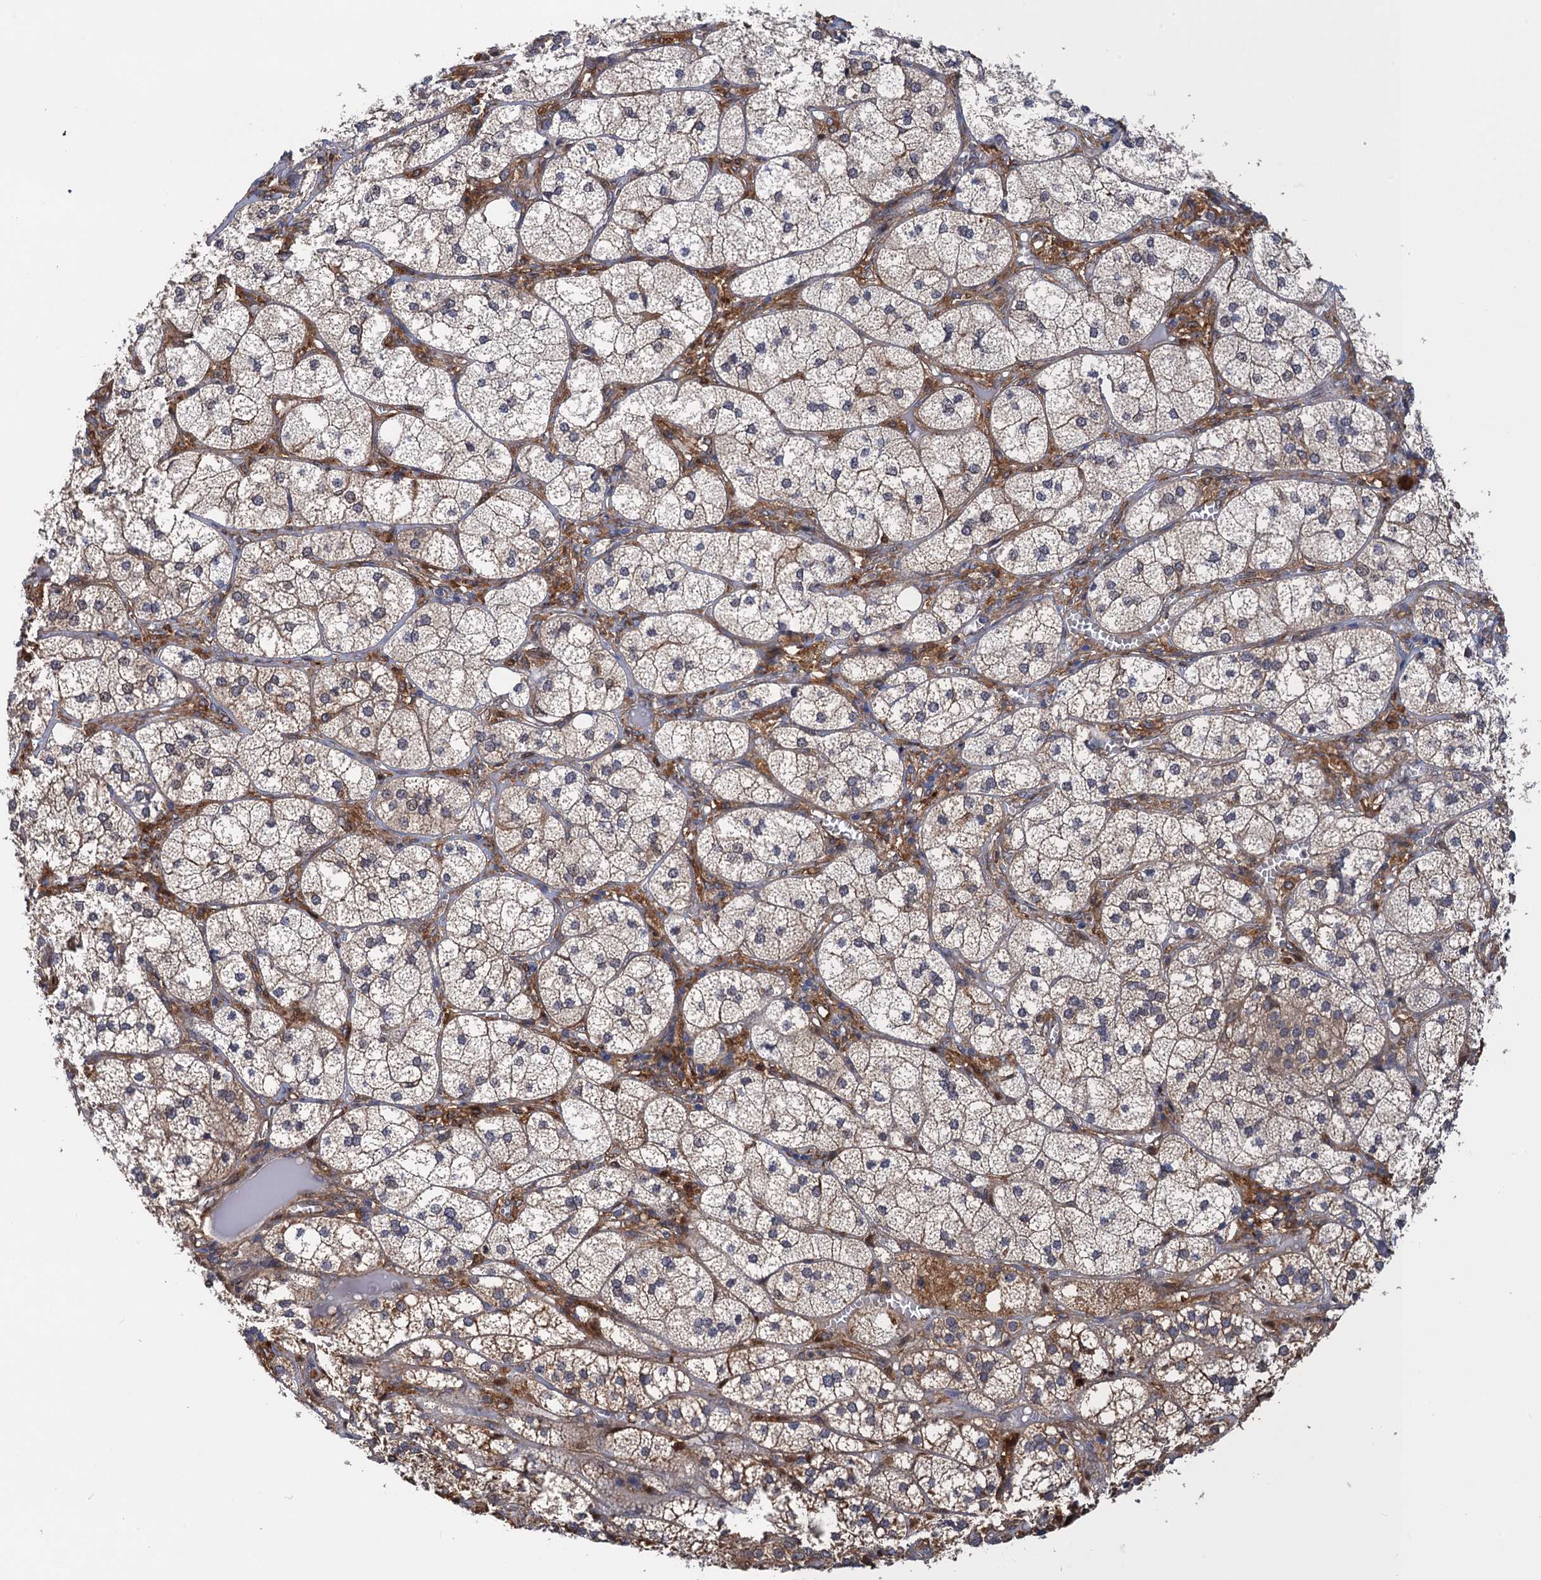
{"staining": {"intensity": "moderate", "quantity": "25%-75%", "location": "cytoplasmic/membranous"}, "tissue": "adrenal gland", "cell_type": "Glandular cells", "image_type": "normal", "snomed": [{"axis": "morphology", "description": "Normal tissue, NOS"}, {"axis": "topography", "description": "Adrenal gland"}], "caption": "Immunohistochemistry image of benign adrenal gland: human adrenal gland stained using immunohistochemistry displays medium levels of moderate protein expression localized specifically in the cytoplasmic/membranous of glandular cells, appearing as a cytoplasmic/membranous brown color.", "gene": "NEK8", "patient": {"sex": "female", "age": 61}}